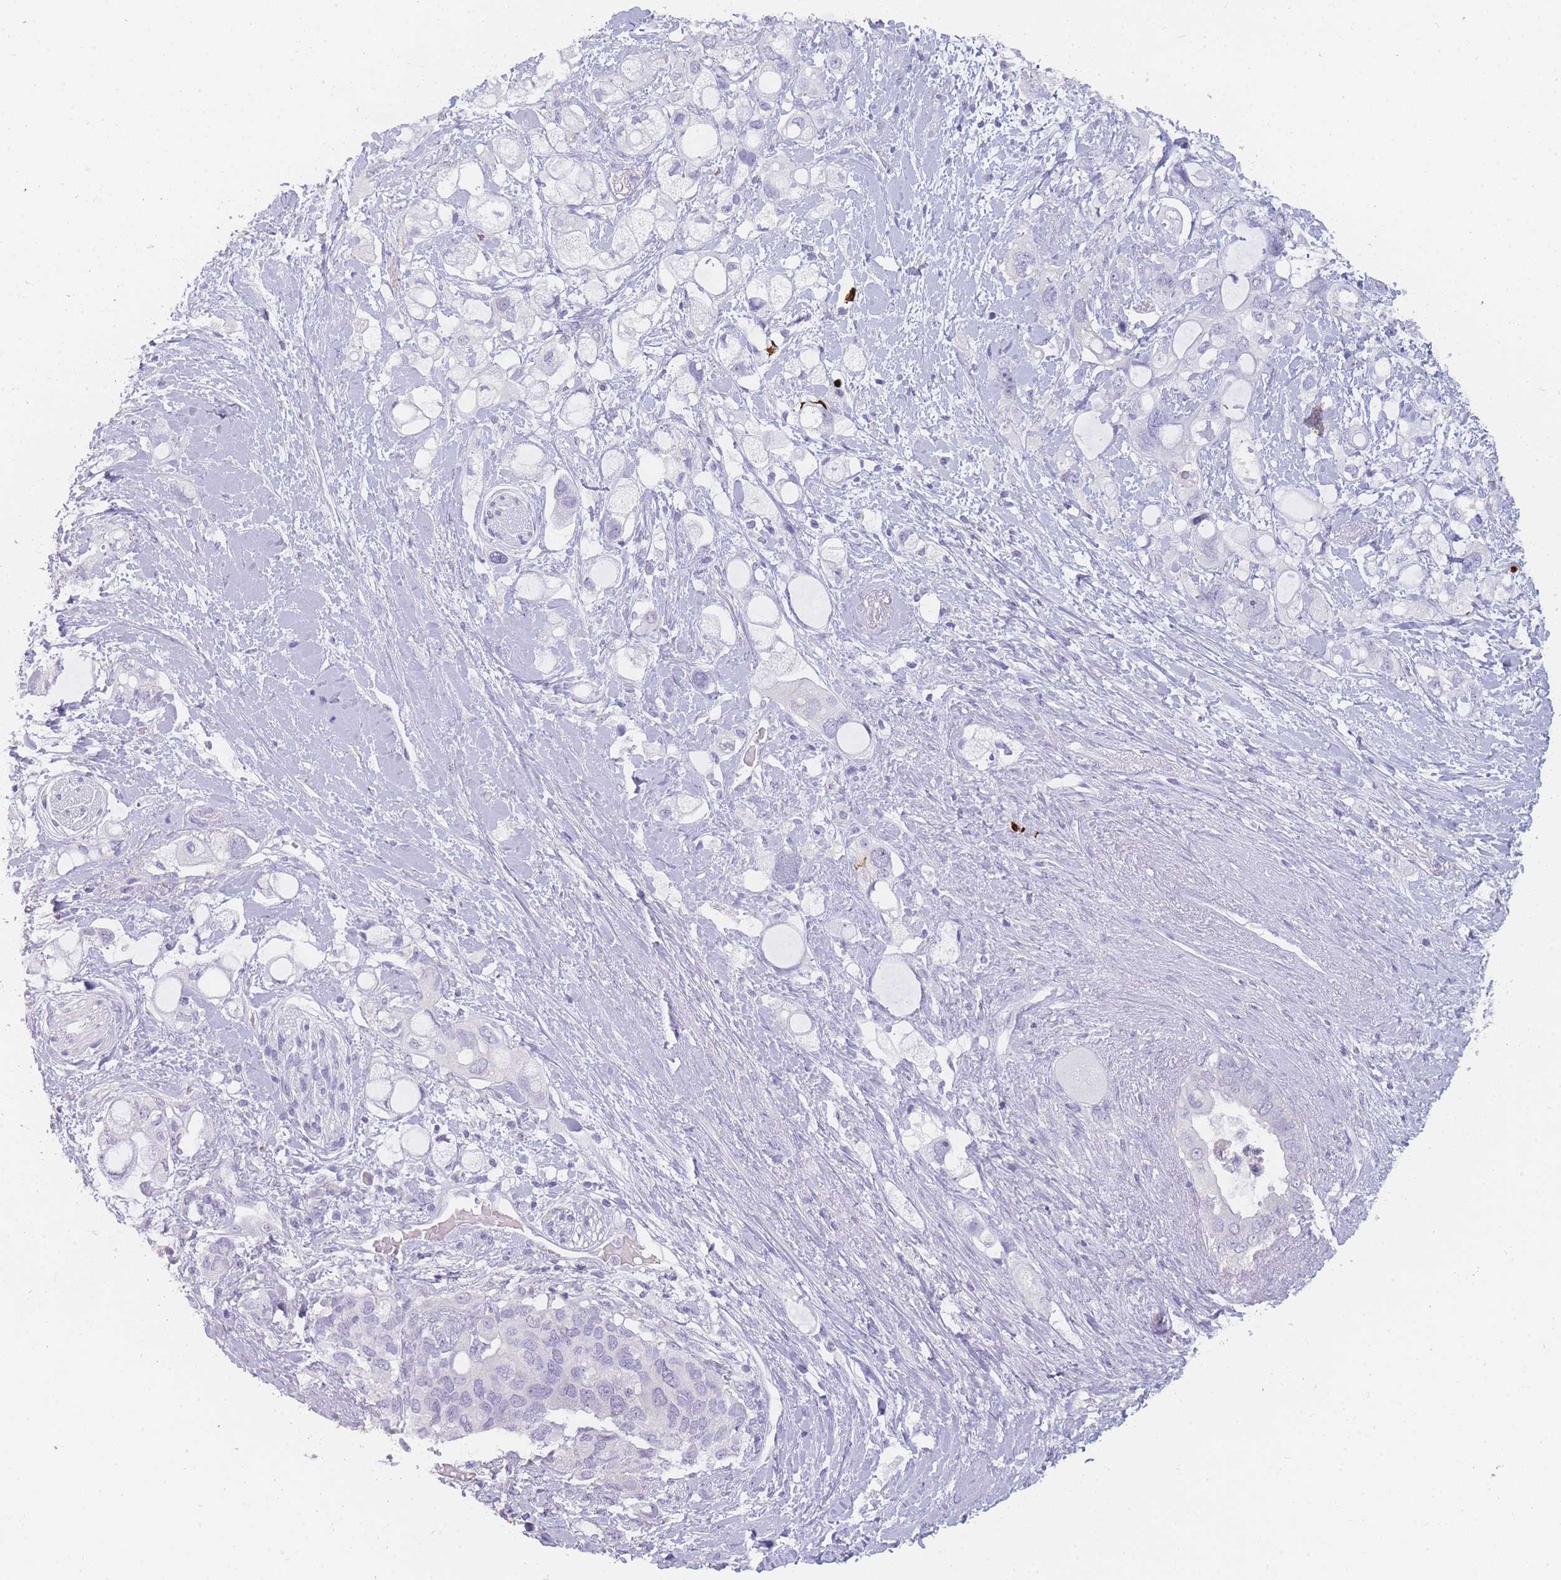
{"staining": {"intensity": "strong", "quantity": "<25%", "location": "cytoplasmic/membranous"}, "tissue": "pancreatic cancer", "cell_type": "Tumor cells", "image_type": "cancer", "snomed": [{"axis": "morphology", "description": "Adenocarcinoma, NOS"}, {"axis": "topography", "description": "Pancreas"}], "caption": "Protein analysis of pancreatic cancer (adenocarcinoma) tissue displays strong cytoplasmic/membranous expression in about <25% of tumor cells. Using DAB (3,3'-diaminobenzidine) (brown) and hematoxylin (blue) stains, captured at high magnification using brightfield microscopy.", "gene": "INS", "patient": {"sex": "female", "age": 56}}